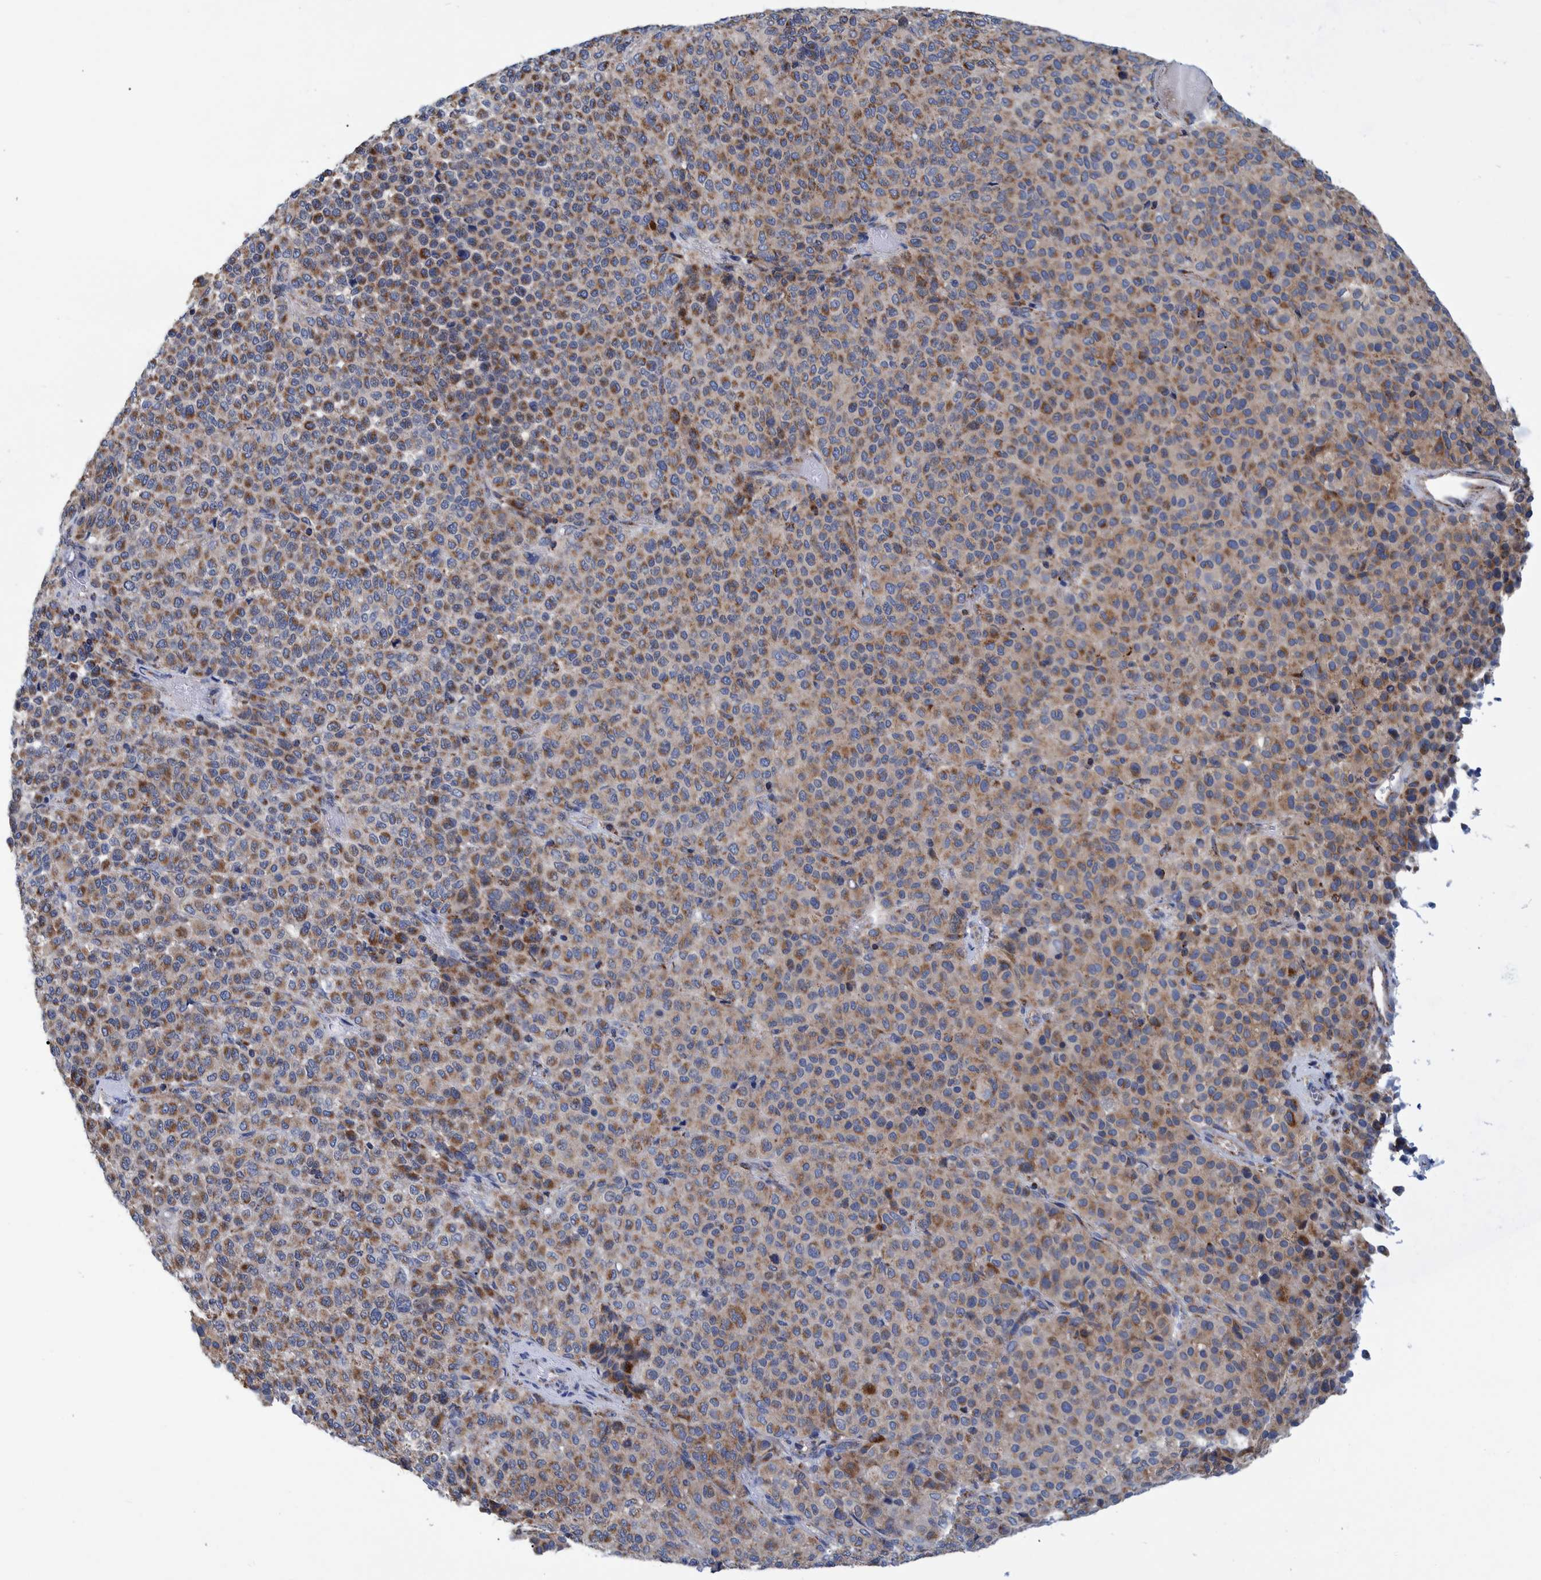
{"staining": {"intensity": "moderate", "quantity": ">75%", "location": "cytoplasmic/membranous"}, "tissue": "melanoma", "cell_type": "Tumor cells", "image_type": "cancer", "snomed": [{"axis": "morphology", "description": "Malignant melanoma, Metastatic site"}, {"axis": "topography", "description": "Pancreas"}], "caption": "High-power microscopy captured an IHC photomicrograph of melanoma, revealing moderate cytoplasmic/membranous positivity in about >75% of tumor cells.", "gene": "BZW2", "patient": {"sex": "female", "age": 30}}